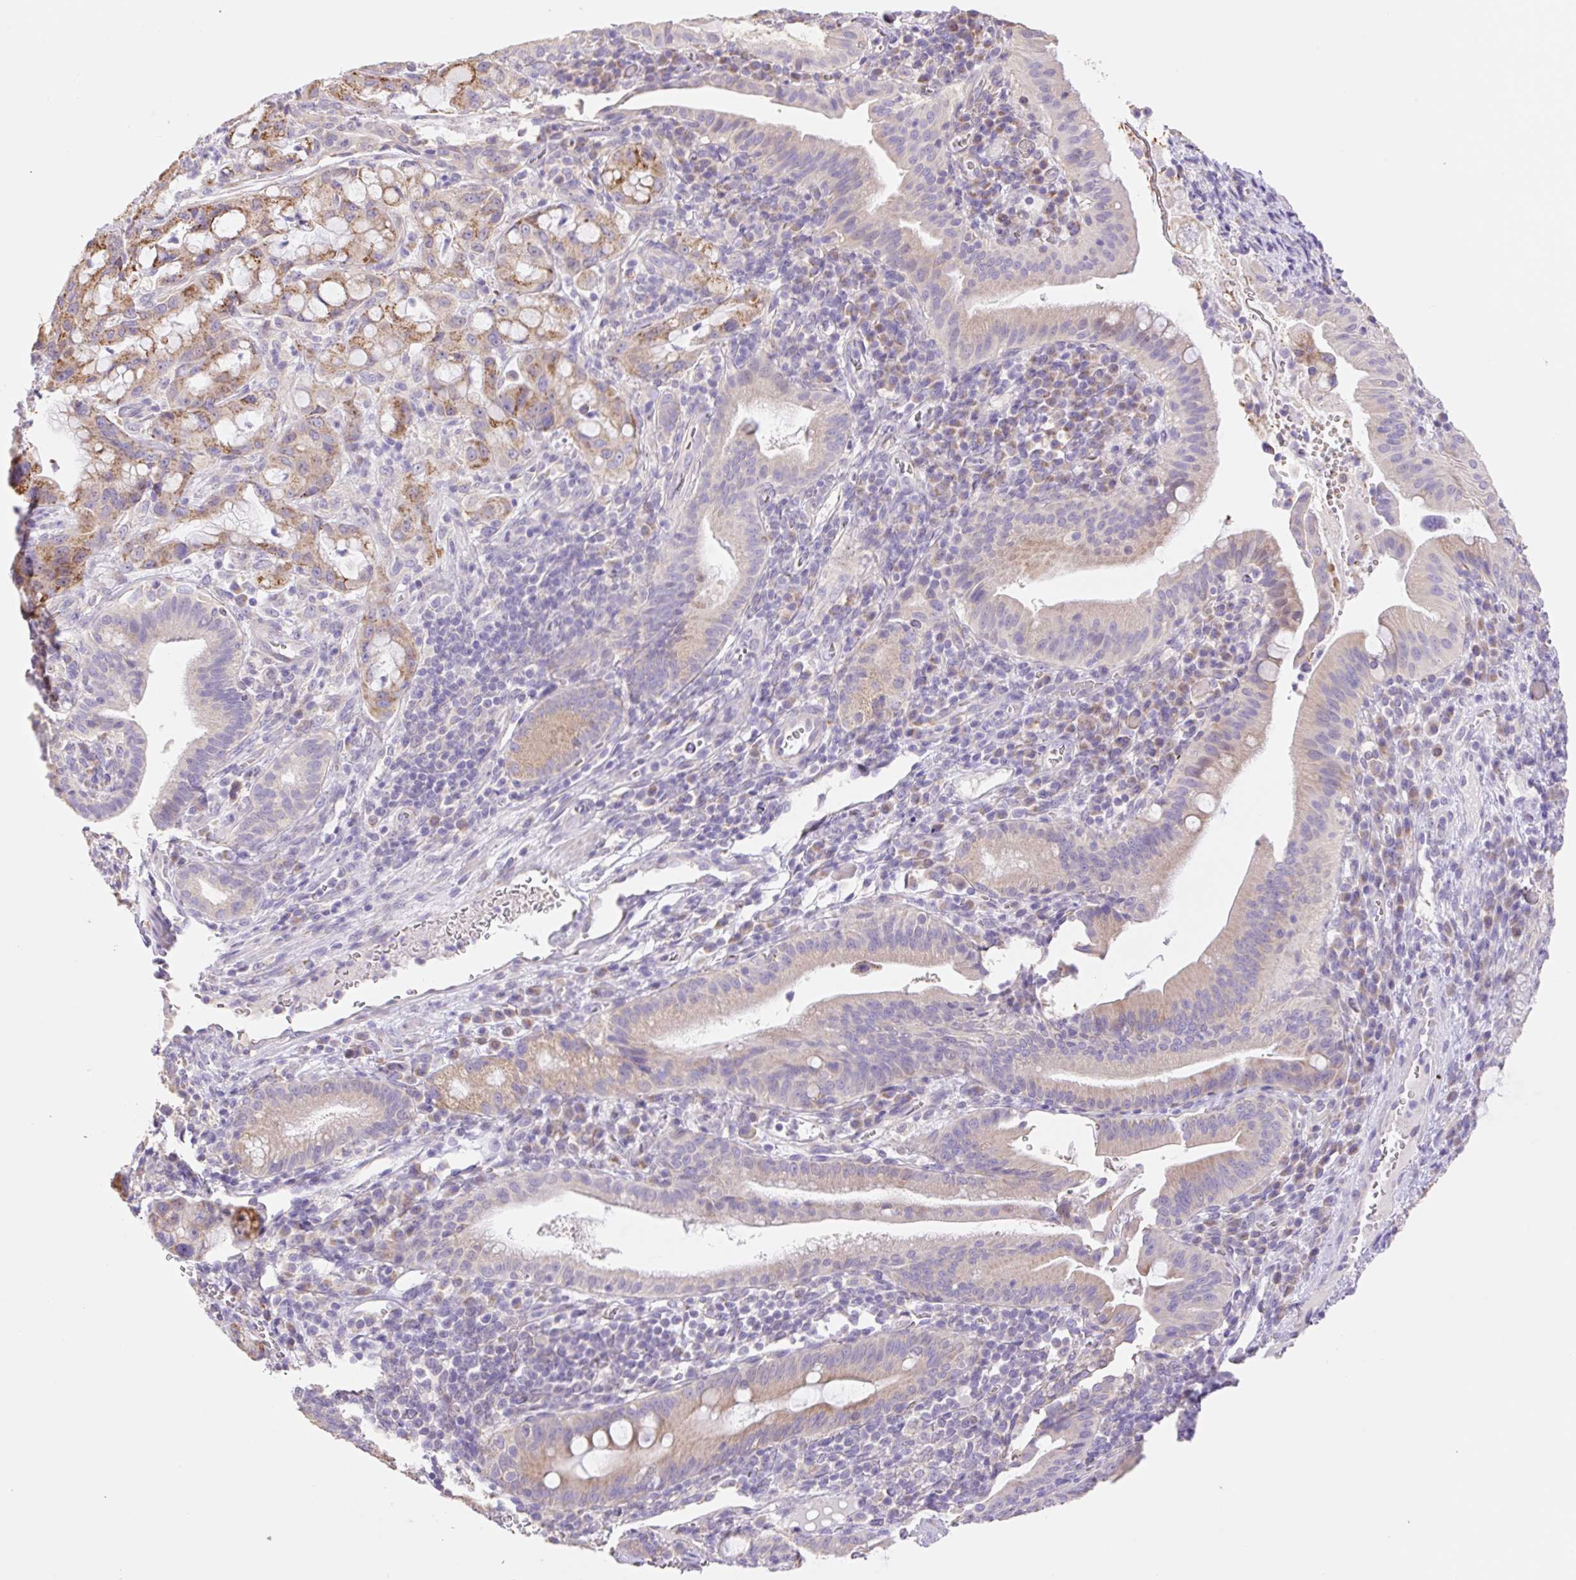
{"staining": {"intensity": "moderate", "quantity": "25%-75%", "location": "cytoplasmic/membranous"}, "tissue": "pancreatic cancer", "cell_type": "Tumor cells", "image_type": "cancer", "snomed": [{"axis": "morphology", "description": "Adenocarcinoma, NOS"}, {"axis": "topography", "description": "Pancreas"}], "caption": "Immunohistochemical staining of human pancreatic adenocarcinoma reveals medium levels of moderate cytoplasmic/membranous positivity in about 25%-75% of tumor cells. (DAB (3,3'-diaminobenzidine) IHC, brown staining for protein, blue staining for nuclei).", "gene": "COPZ2", "patient": {"sex": "male", "age": 68}}